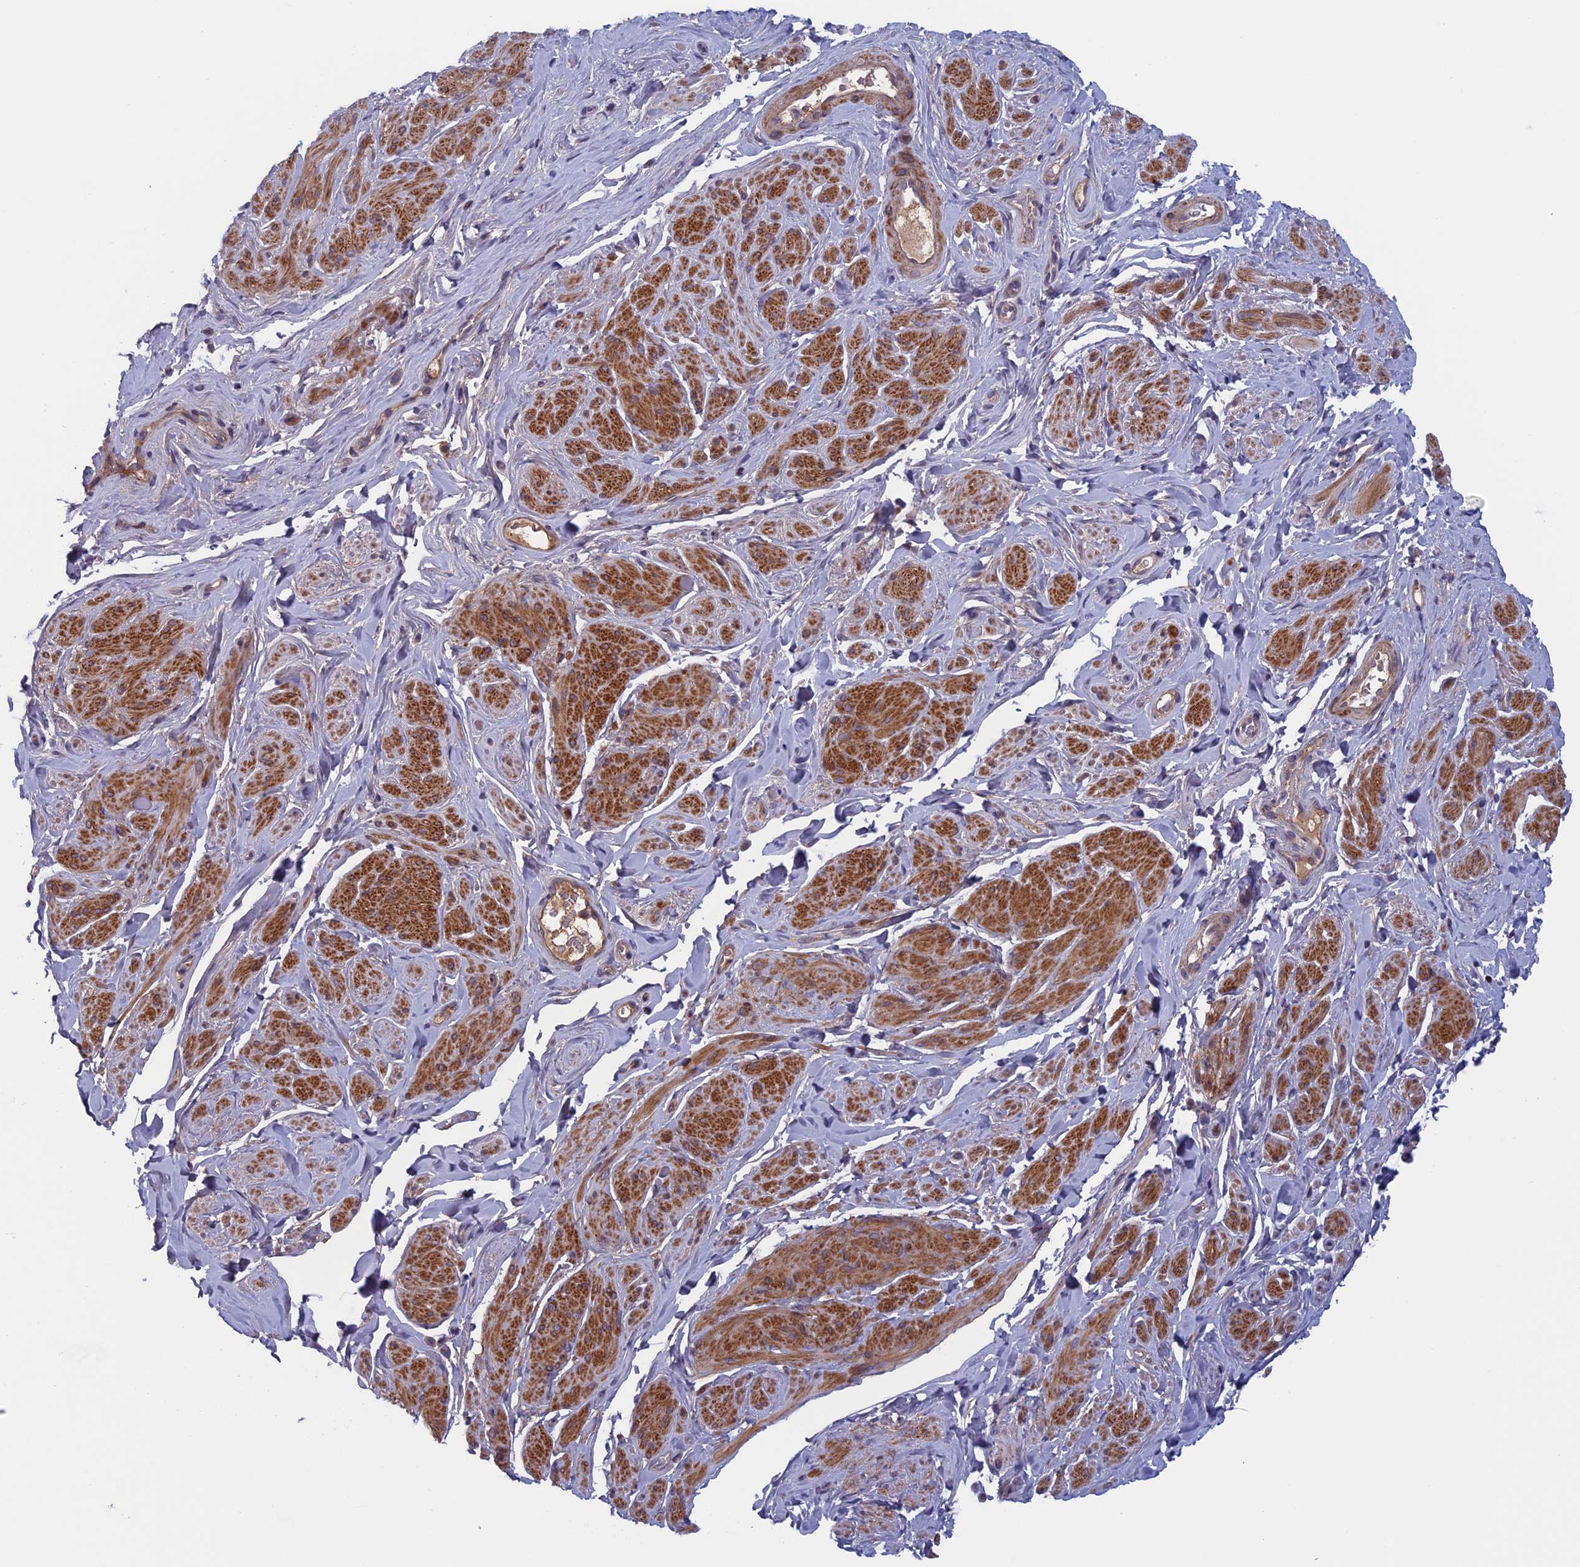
{"staining": {"intensity": "moderate", "quantity": "25%-75%", "location": "cytoplasmic/membranous"}, "tissue": "smooth muscle", "cell_type": "Smooth muscle cells", "image_type": "normal", "snomed": [{"axis": "morphology", "description": "Normal tissue, NOS"}, {"axis": "topography", "description": "Smooth muscle"}, {"axis": "topography", "description": "Peripheral nerve tissue"}], "caption": "Immunohistochemical staining of unremarkable smooth muscle shows medium levels of moderate cytoplasmic/membranous positivity in approximately 25%-75% of smooth muscle cells.", "gene": "FADS1", "patient": {"sex": "male", "age": 69}}